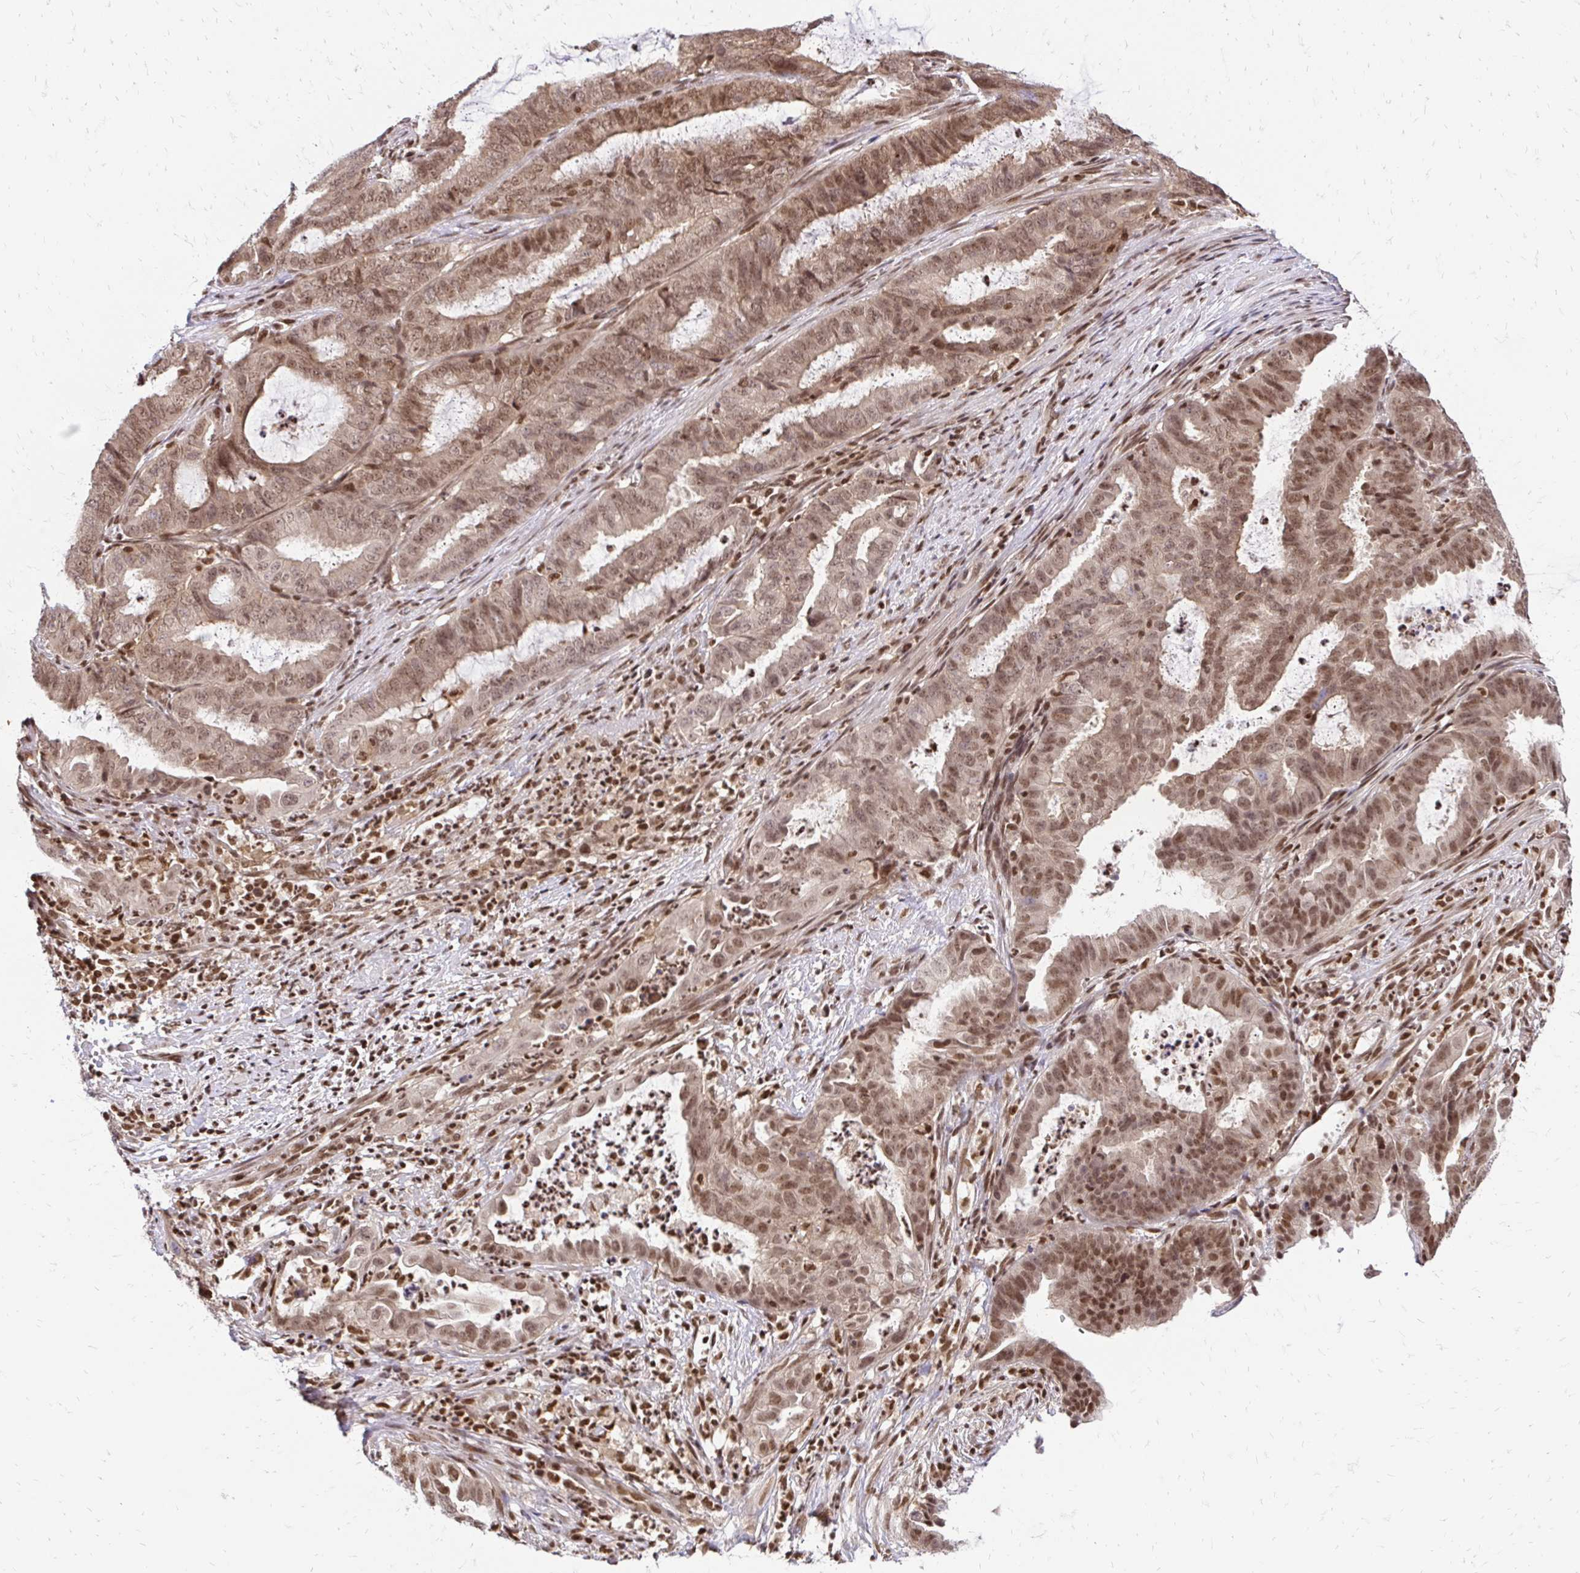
{"staining": {"intensity": "moderate", "quantity": ">75%", "location": "nuclear"}, "tissue": "endometrial cancer", "cell_type": "Tumor cells", "image_type": "cancer", "snomed": [{"axis": "morphology", "description": "Adenocarcinoma, NOS"}, {"axis": "topography", "description": "Endometrium"}], "caption": "Brown immunohistochemical staining in human endometrial cancer (adenocarcinoma) displays moderate nuclear staining in about >75% of tumor cells. (brown staining indicates protein expression, while blue staining denotes nuclei).", "gene": "GLYR1", "patient": {"sex": "female", "age": 51}}